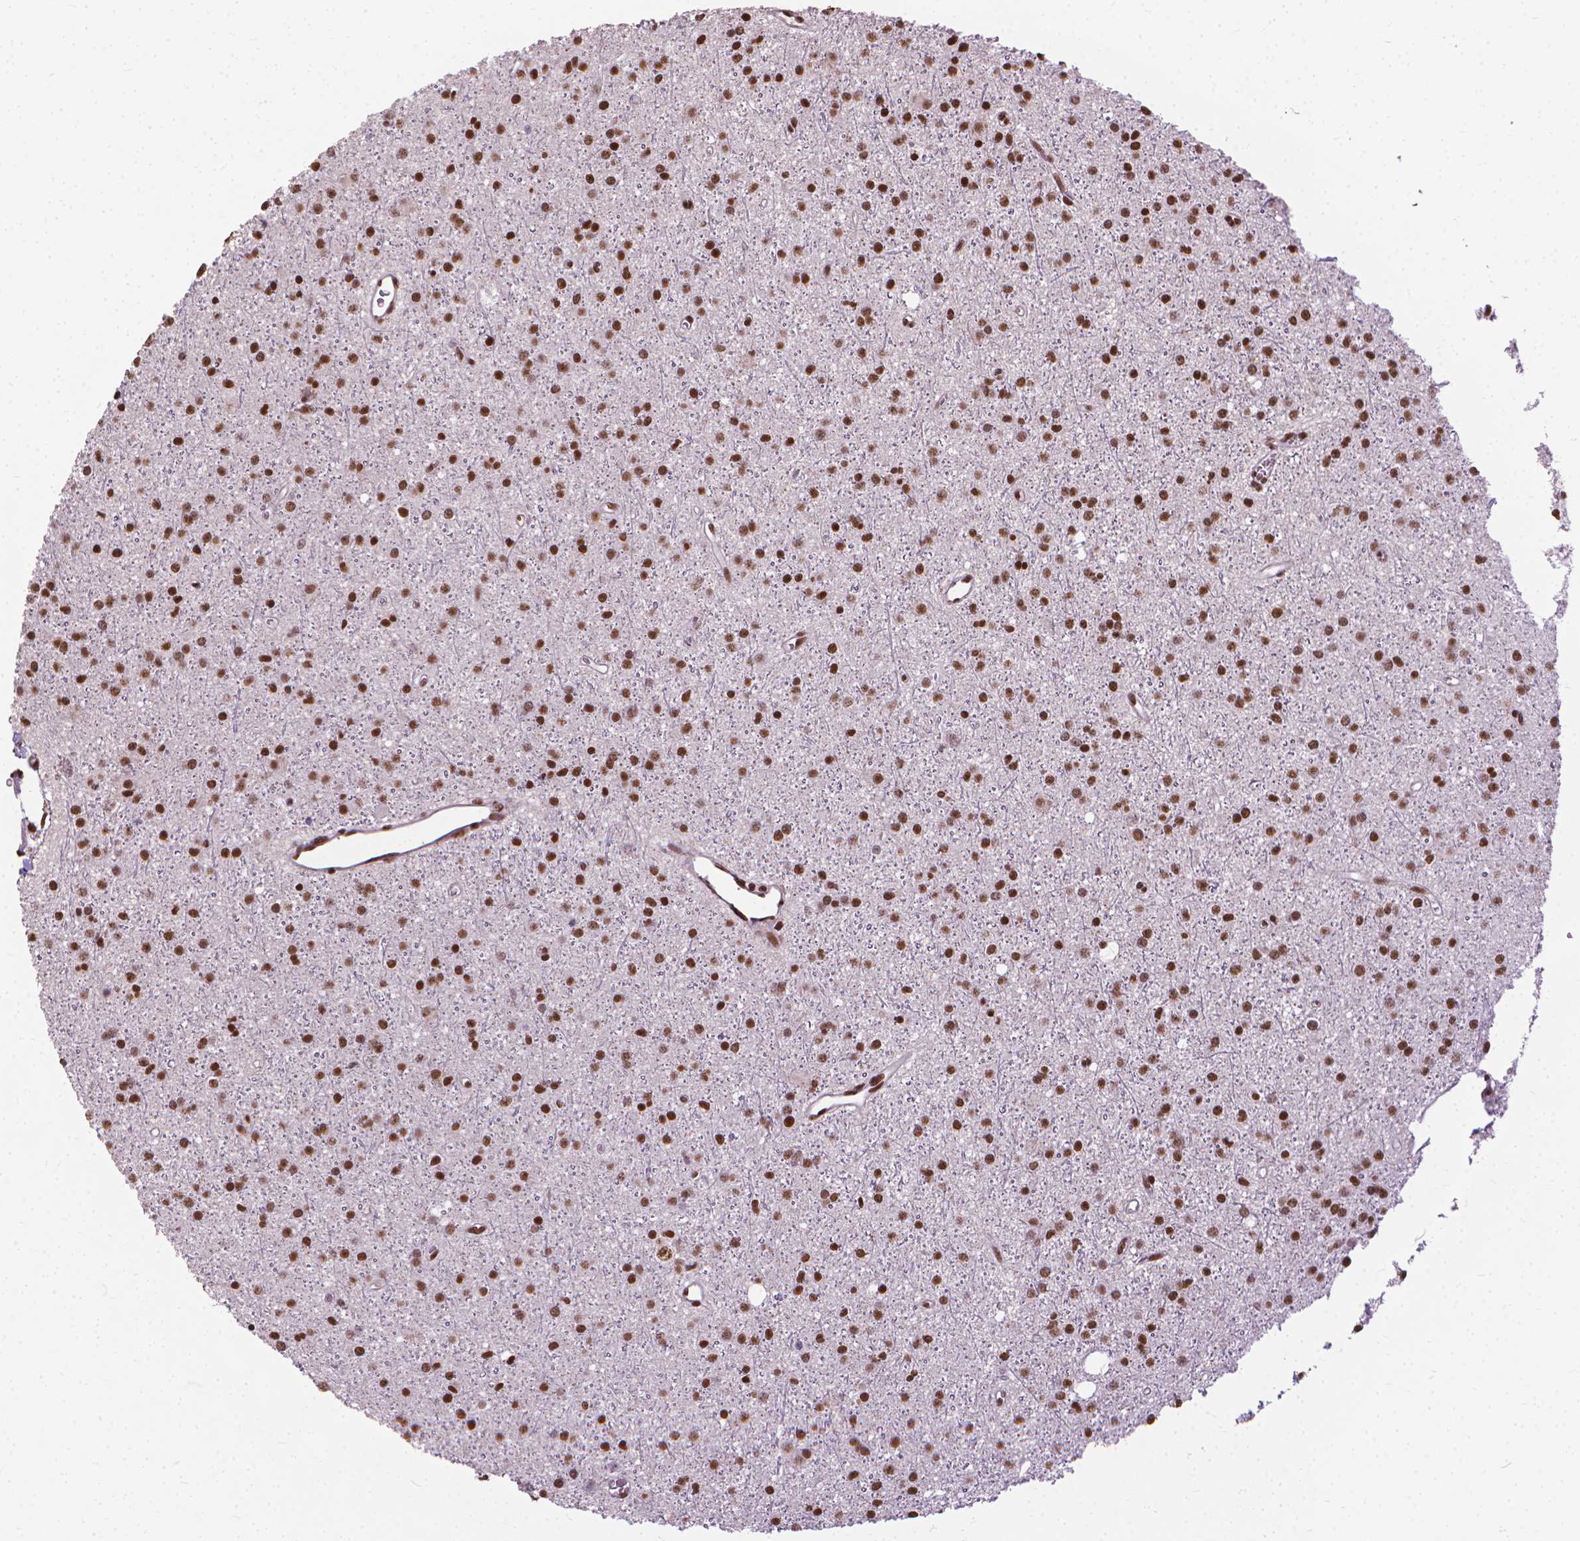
{"staining": {"intensity": "strong", "quantity": ">75%", "location": "nuclear"}, "tissue": "glioma", "cell_type": "Tumor cells", "image_type": "cancer", "snomed": [{"axis": "morphology", "description": "Glioma, malignant, Low grade"}, {"axis": "topography", "description": "Brain"}], "caption": "Protein staining by immunohistochemistry exhibits strong nuclear positivity in about >75% of tumor cells in glioma.", "gene": "AKAP8", "patient": {"sex": "male", "age": 27}}